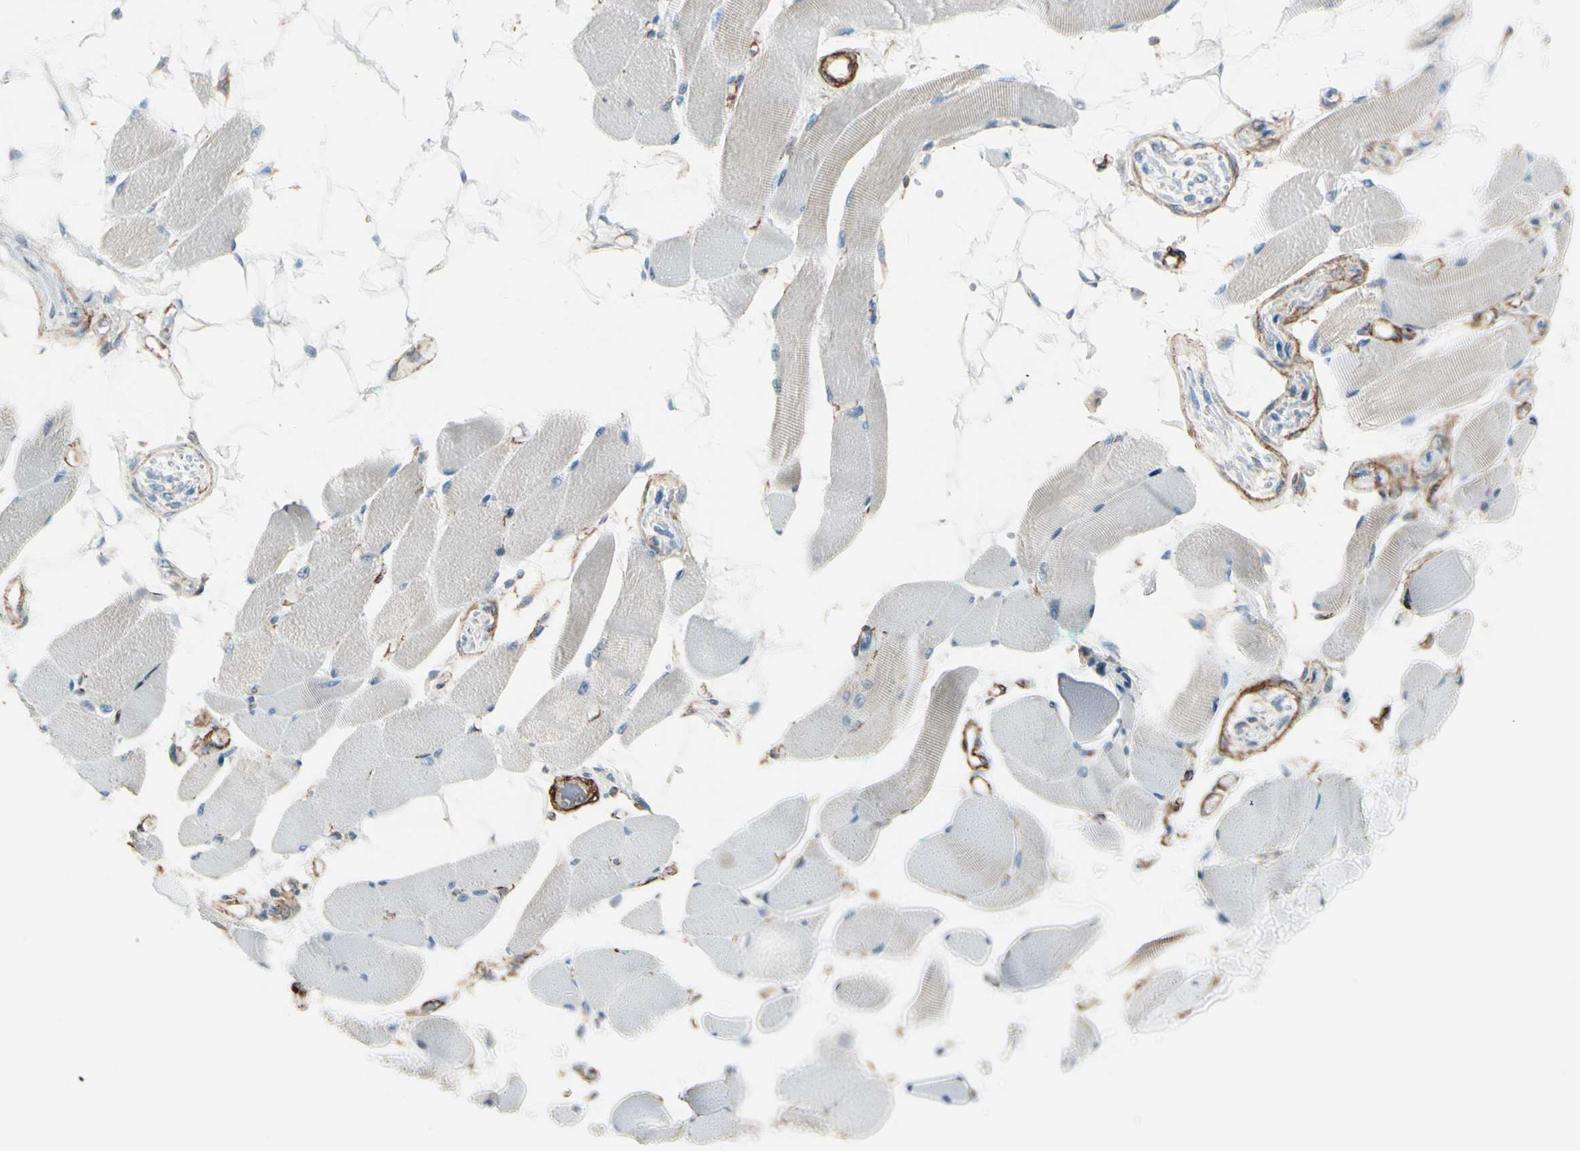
{"staining": {"intensity": "negative", "quantity": "none", "location": "none"}, "tissue": "skeletal muscle", "cell_type": "Myocytes", "image_type": "normal", "snomed": [{"axis": "morphology", "description": "Normal tissue, NOS"}, {"axis": "topography", "description": "Skeletal muscle"}, {"axis": "topography", "description": "Peripheral nerve tissue"}], "caption": "This is a photomicrograph of immunohistochemistry (IHC) staining of normal skeletal muscle, which shows no staining in myocytes.", "gene": "CALD1", "patient": {"sex": "female", "age": 84}}